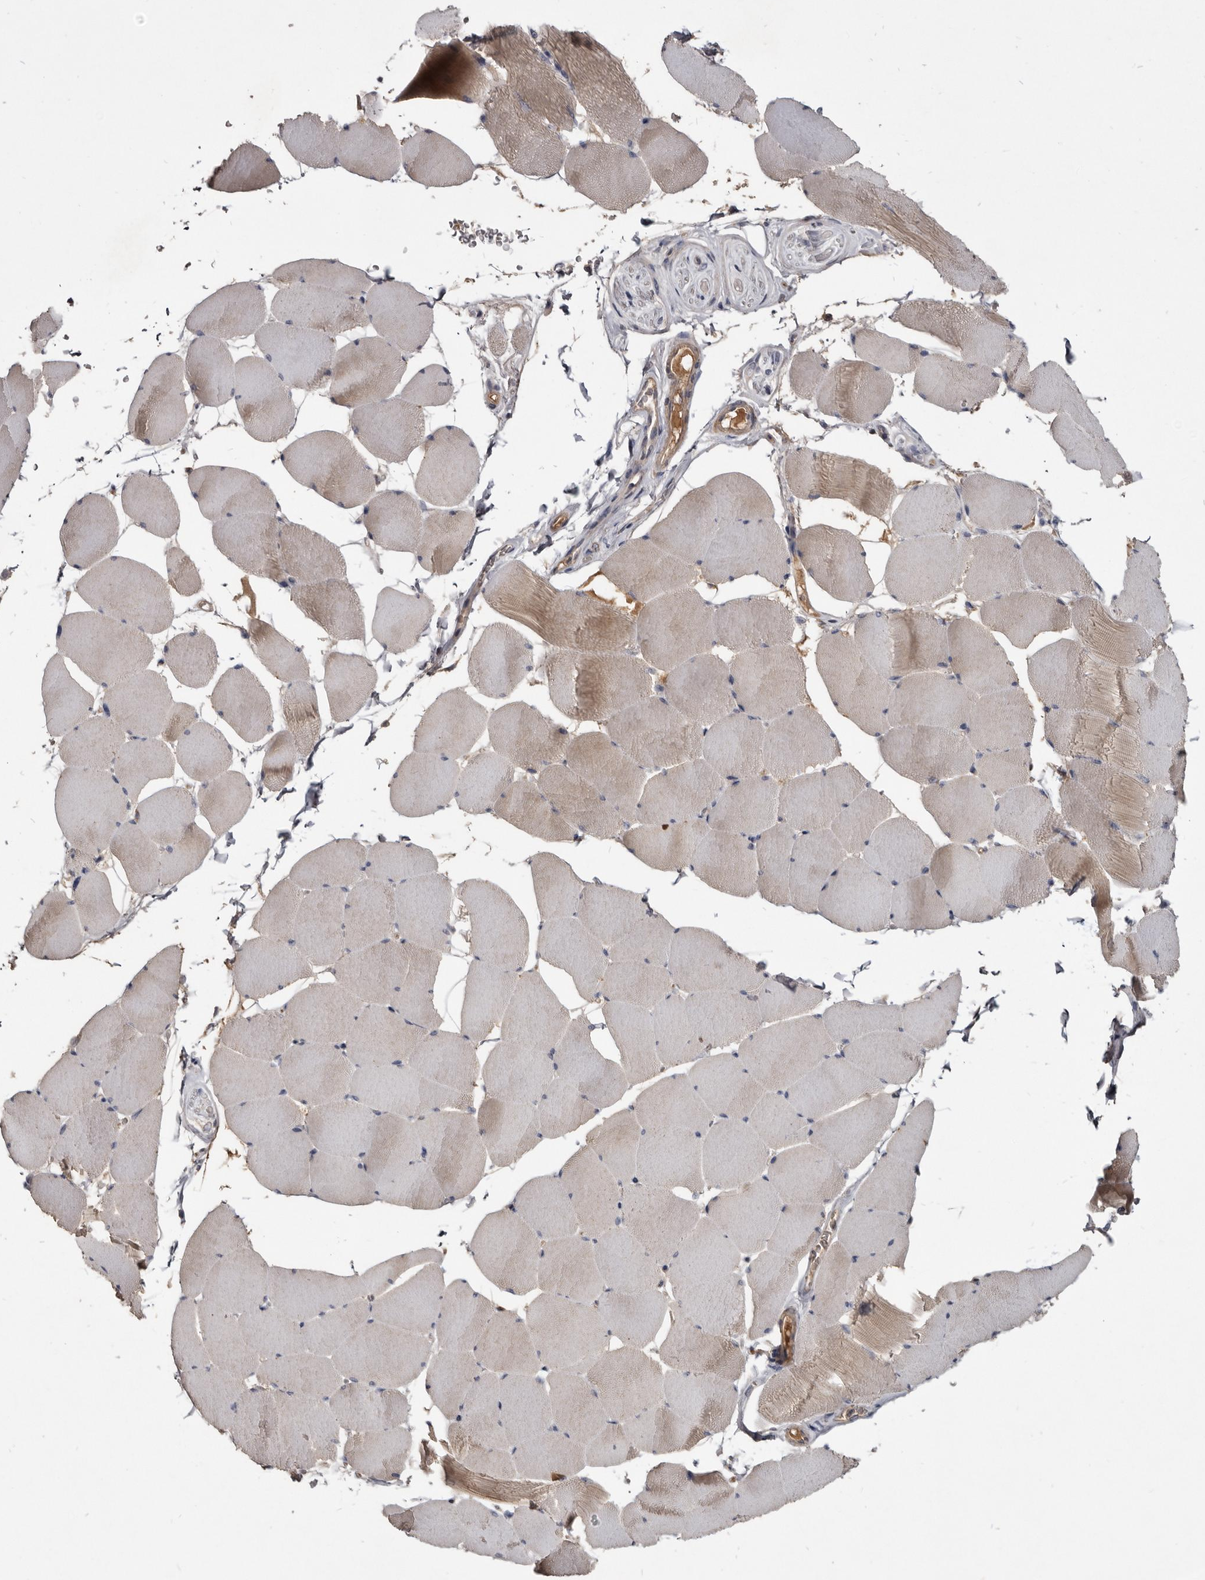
{"staining": {"intensity": "weak", "quantity": "25%-75%", "location": "cytoplasmic/membranous"}, "tissue": "skeletal muscle", "cell_type": "Myocytes", "image_type": "normal", "snomed": [{"axis": "morphology", "description": "Normal tissue, NOS"}, {"axis": "topography", "description": "Skeletal muscle"}], "caption": "Immunohistochemistry (IHC) image of unremarkable skeletal muscle: skeletal muscle stained using immunohistochemistry demonstrates low levels of weak protein expression localized specifically in the cytoplasmic/membranous of myocytes, appearing as a cytoplasmic/membranous brown color.", "gene": "TTC39A", "patient": {"sex": "male", "age": 62}}